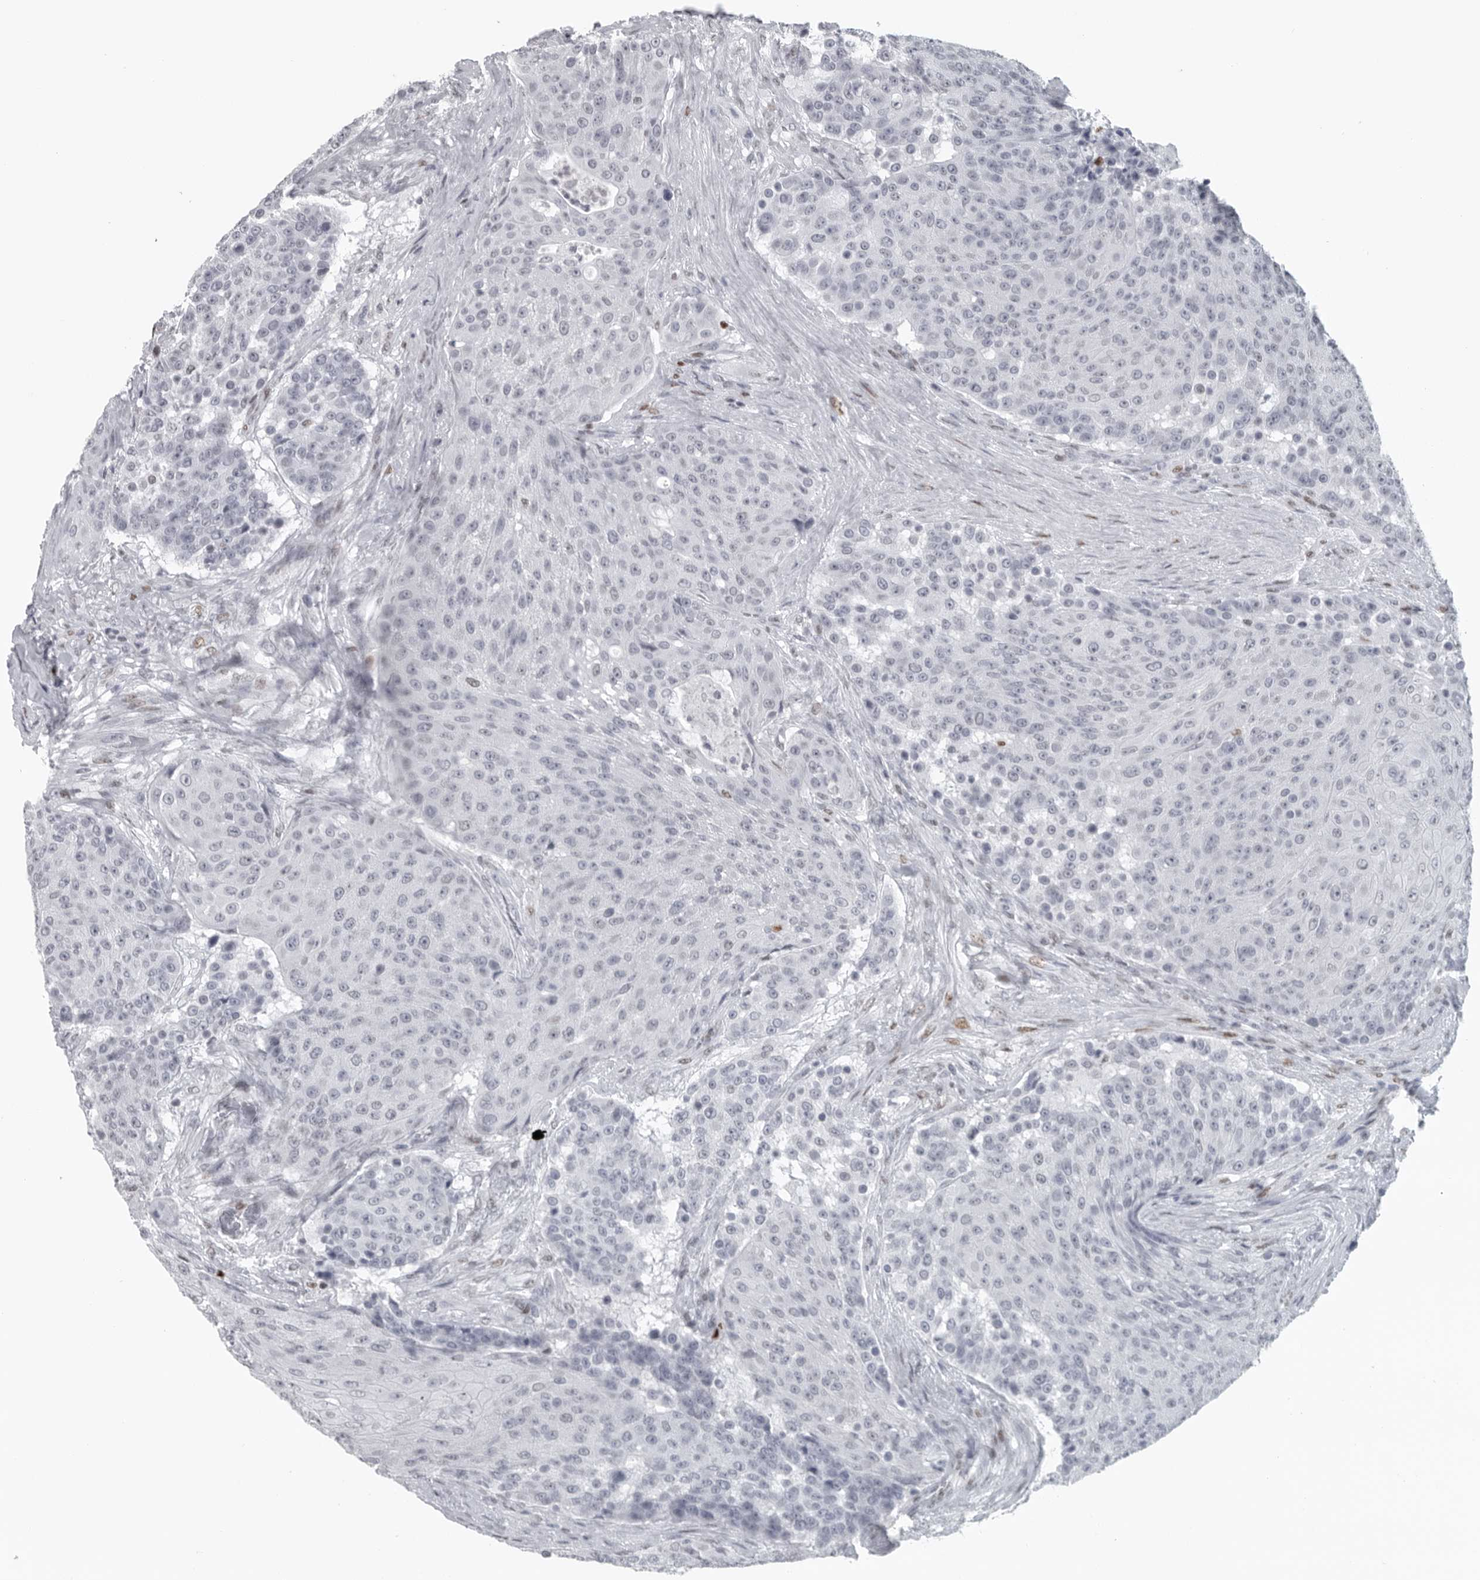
{"staining": {"intensity": "negative", "quantity": "none", "location": "none"}, "tissue": "urothelial cancer", "cell_type": "Tumor cells", "image_type": "cancer", "snomed": [{"axis": "morphology", "description": "Urothelial carcinoma, High grade"}, {"axis": "topography", "description": "Urinary bladder"}], "caption": "A high-resolution image shows immunohistochemistry (IHC) staining of urothelial carcinoma (high-grade), which reveals no significant staining in tumor cells.", "gene": "SATB2", "patient": {"sex": "female", "age": 63}}